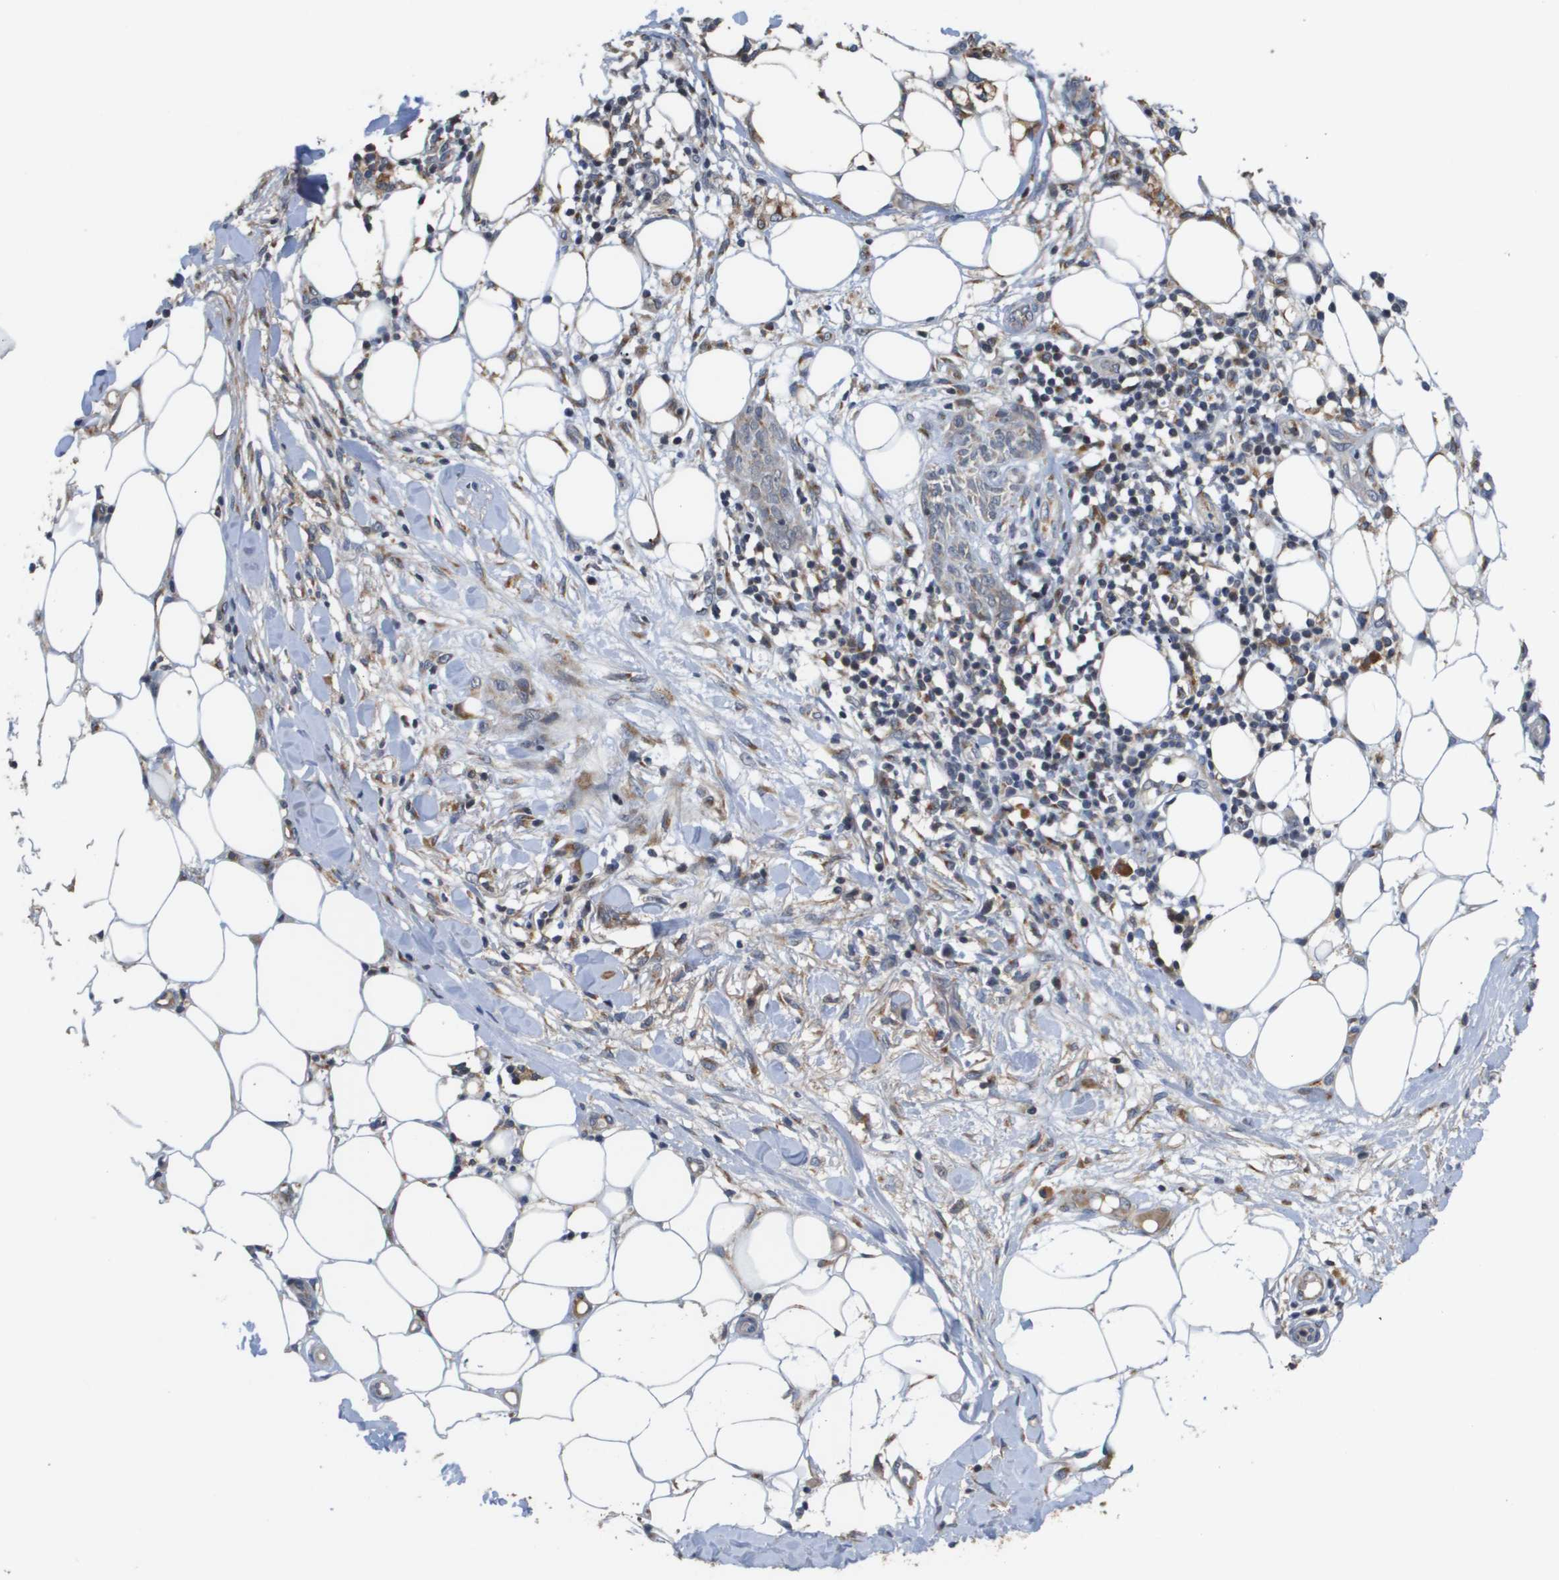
{"staining": {"intensity": "weak", "quantity": "<25%", "location": "cytoplasmic/membranous"}, "tissue": "skin cancer", "cell_type": "Tumor cells", "image_type": "cancer", "snomed": [{"axis": "morphology", "description": "Basal cell carcinoma"}, {"axis": "topography", "description": "Skin"}], "caption": "Immunohistochemistry image of skin cancer stained for a protein (brown), which exhibits no positivity in tumor cells. Brightfield microscopy of immunohistochemistry (IHC) stained with DAB (brown) and hematoxylin (blue), captured at high magnification.", "gene": "PCK1", "patient": {"sex": "female", "age": 84}}